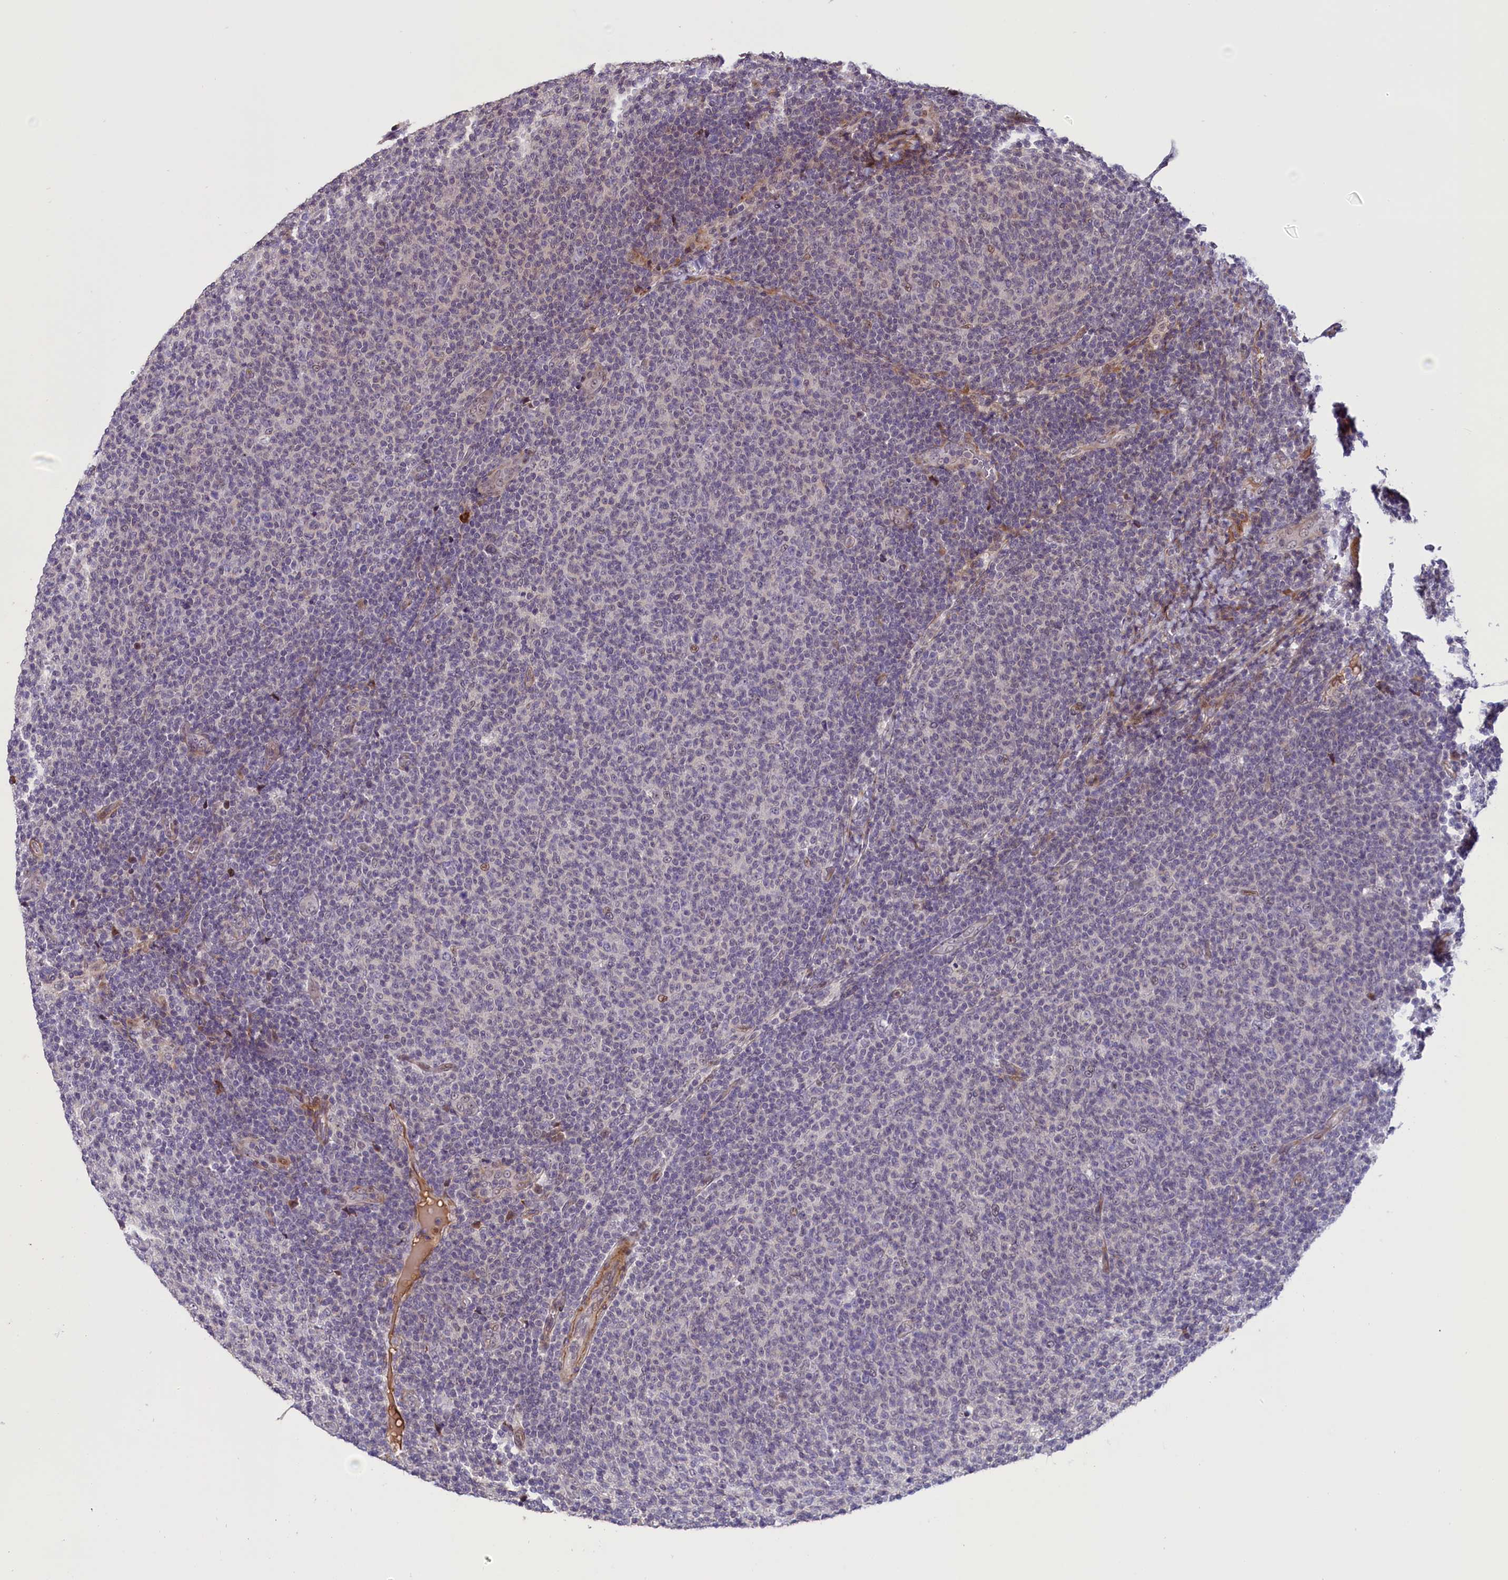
{"staining": {"intensity": "negative", "quantity": "none", "location": "none"}, "tissue": "lymphoma", "cell_type": "Tumor cells", "image_type": "cancer", "snomed": [{"axis": "morphology", "description": "Malignant lymphoma, non-Hodgkin's type, Low grade"}, {"axis": "topography", "description": "Lymph node"}], "caption": "Immunohistochemistry (IHC) of low-grade malignant lymphoma, non-Hodgkin's type exhibits no positivity in tumor cells.", "gene": "ENHO", "patient": {"sex": "male", "age": 66}}